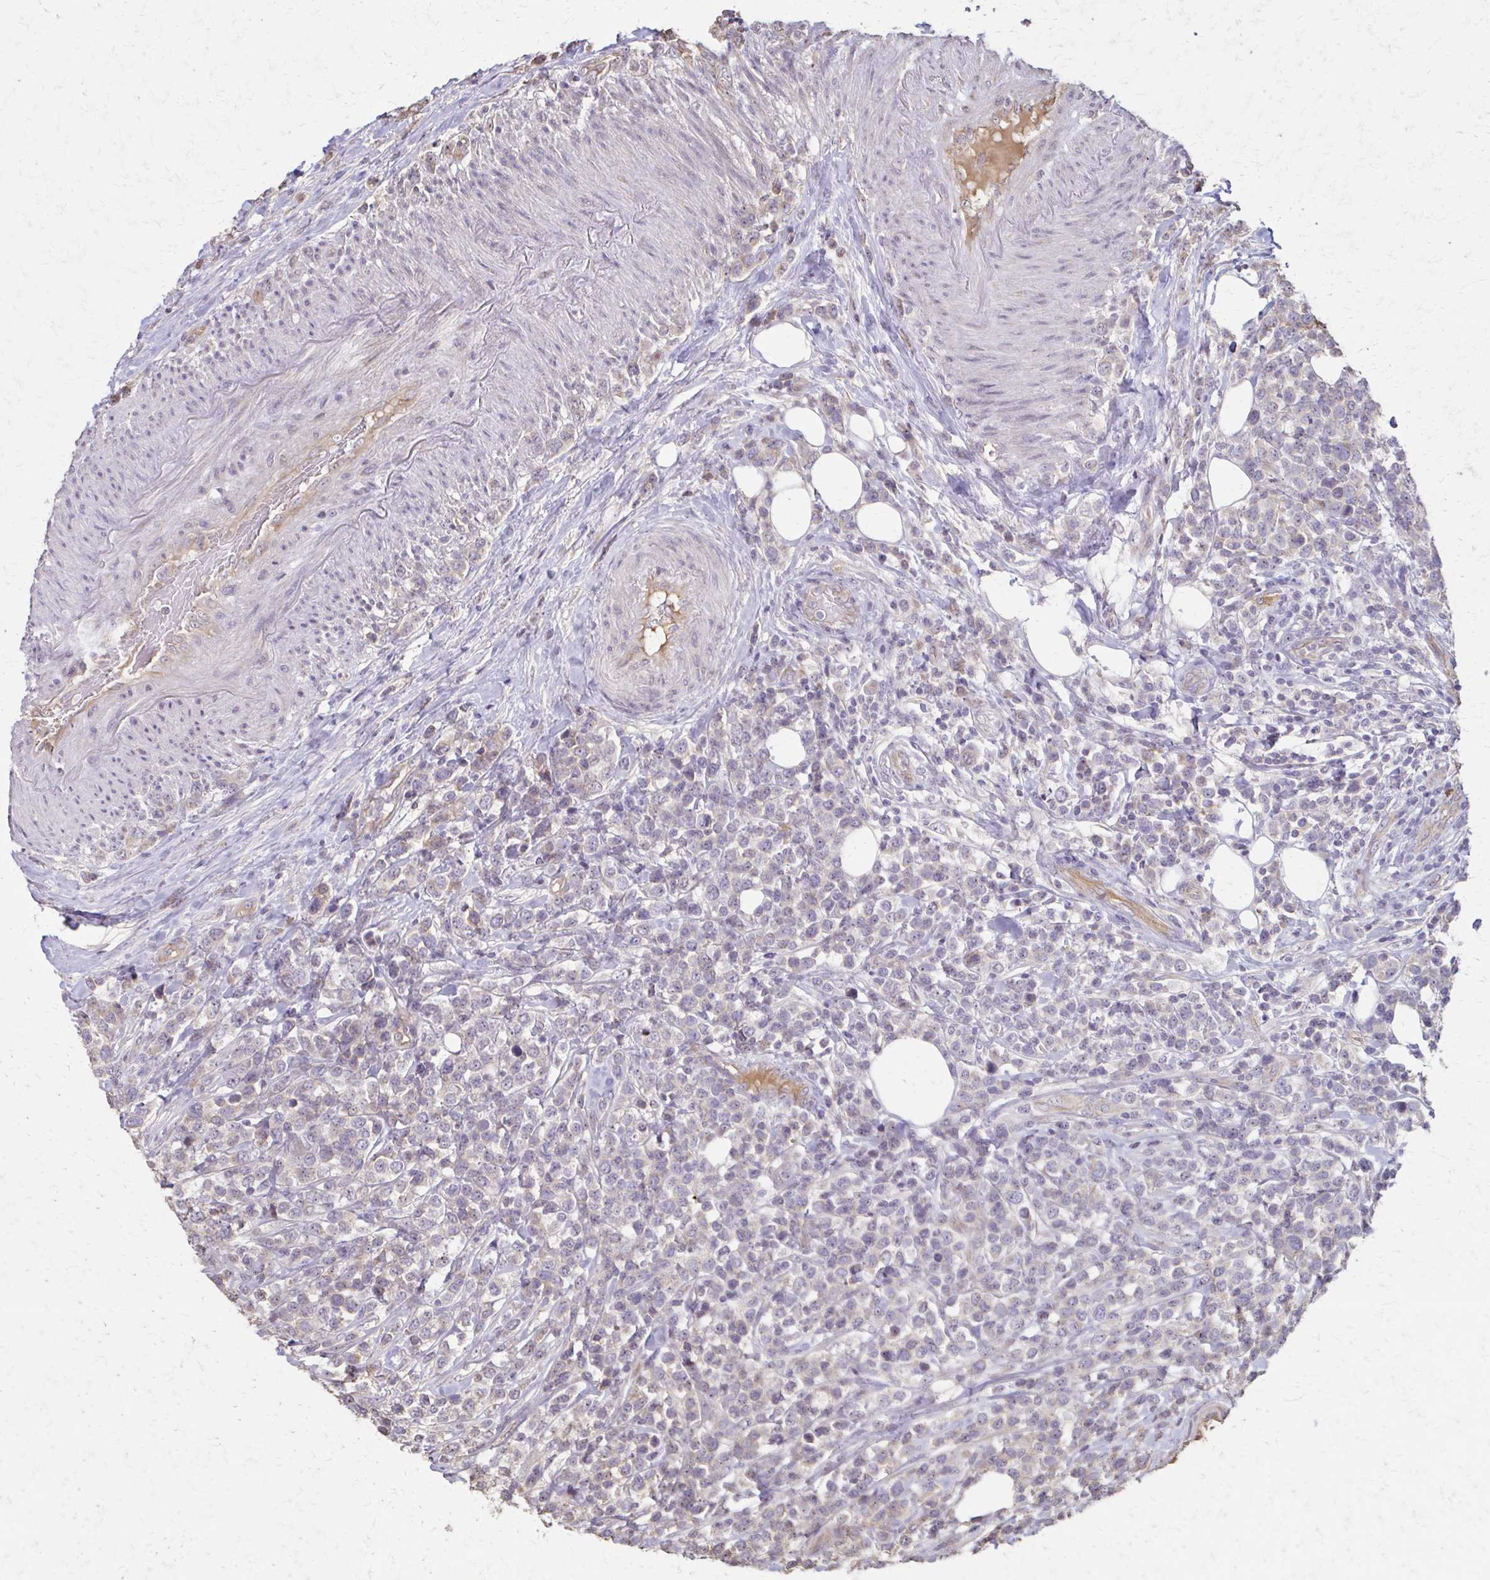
{"staining": {"intensity": "negative", "quantity": "none", "location": "none"}, "tissue": "lymphoma", "cell_type": "Tumor cells", "image_type": "cancer", "snomed": [{"axis": "morphology", "description": "Malignant lymphoma, non-Hodgkin's type, High grade"}, {"axis": "topography", "description": "Soft tissue"}], "caption": "High power microscopy histopathology image of an IHC photomicrograph of lymphoma, revealing no significant expression in tumor cells. Nuclei are stained in blue.", "gene": "IL18BP", "patient": {"sex": "female", "age": 56}}